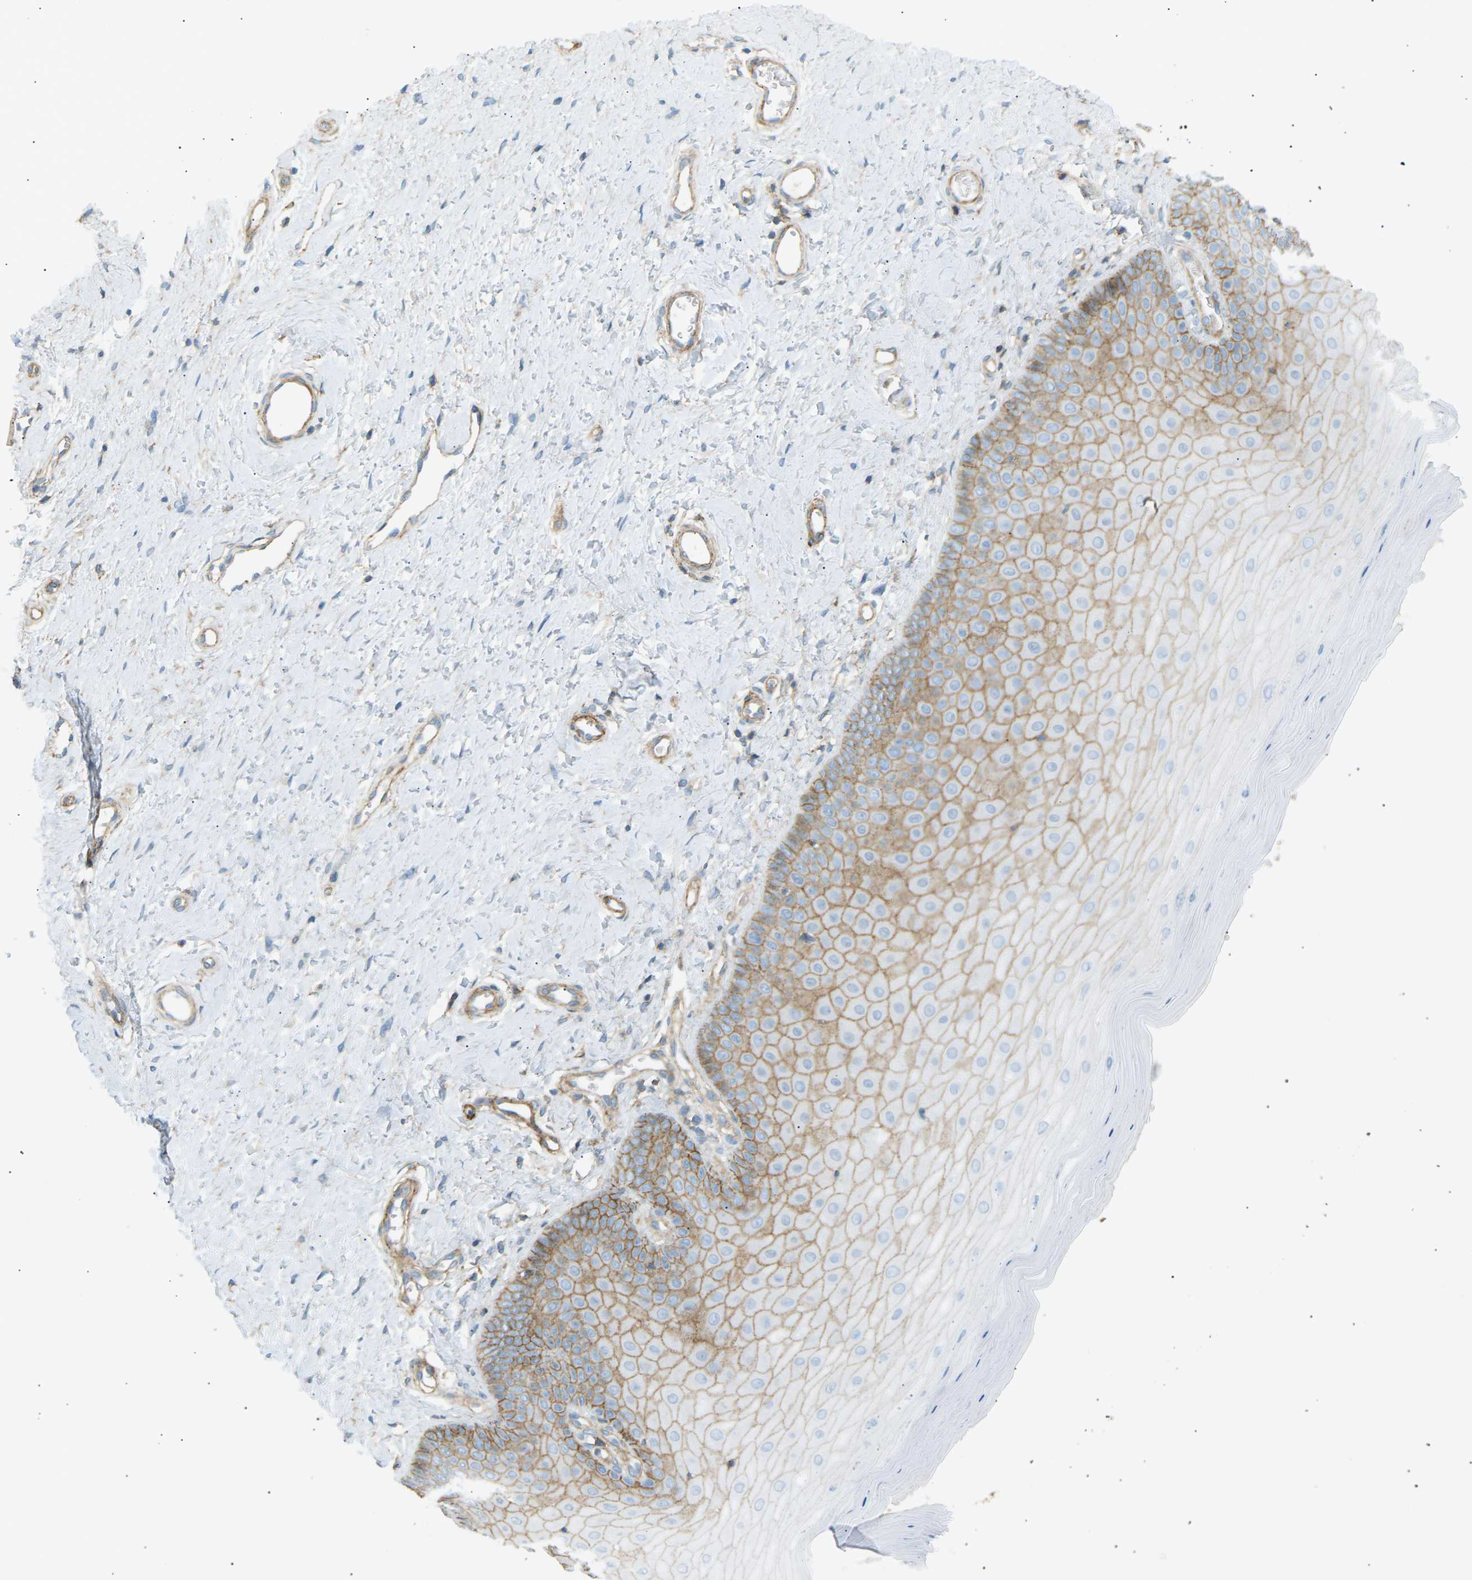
{"staining": {"intensity": "strong", "quantity": "25%-75%", "location": "cytoplasmic/membranous"}, "tissue": "cervix", "cell_type": "Squamous epithelial cells", "image_type": "normal", "snomed": [{"axis": "morphology", "description": "Normal tissue, NOS"}, {"axis": "topography", "description": "Cervix"}], "caption": "A high amount of strong cytoplasmic/membranous positivity is present in about 25%-75% of squamous epithelial cells in normal cervix. Nuclei are stained in blue.", "gene": "ATP2B4", "patient": {"sex": "female", "age": 55}}